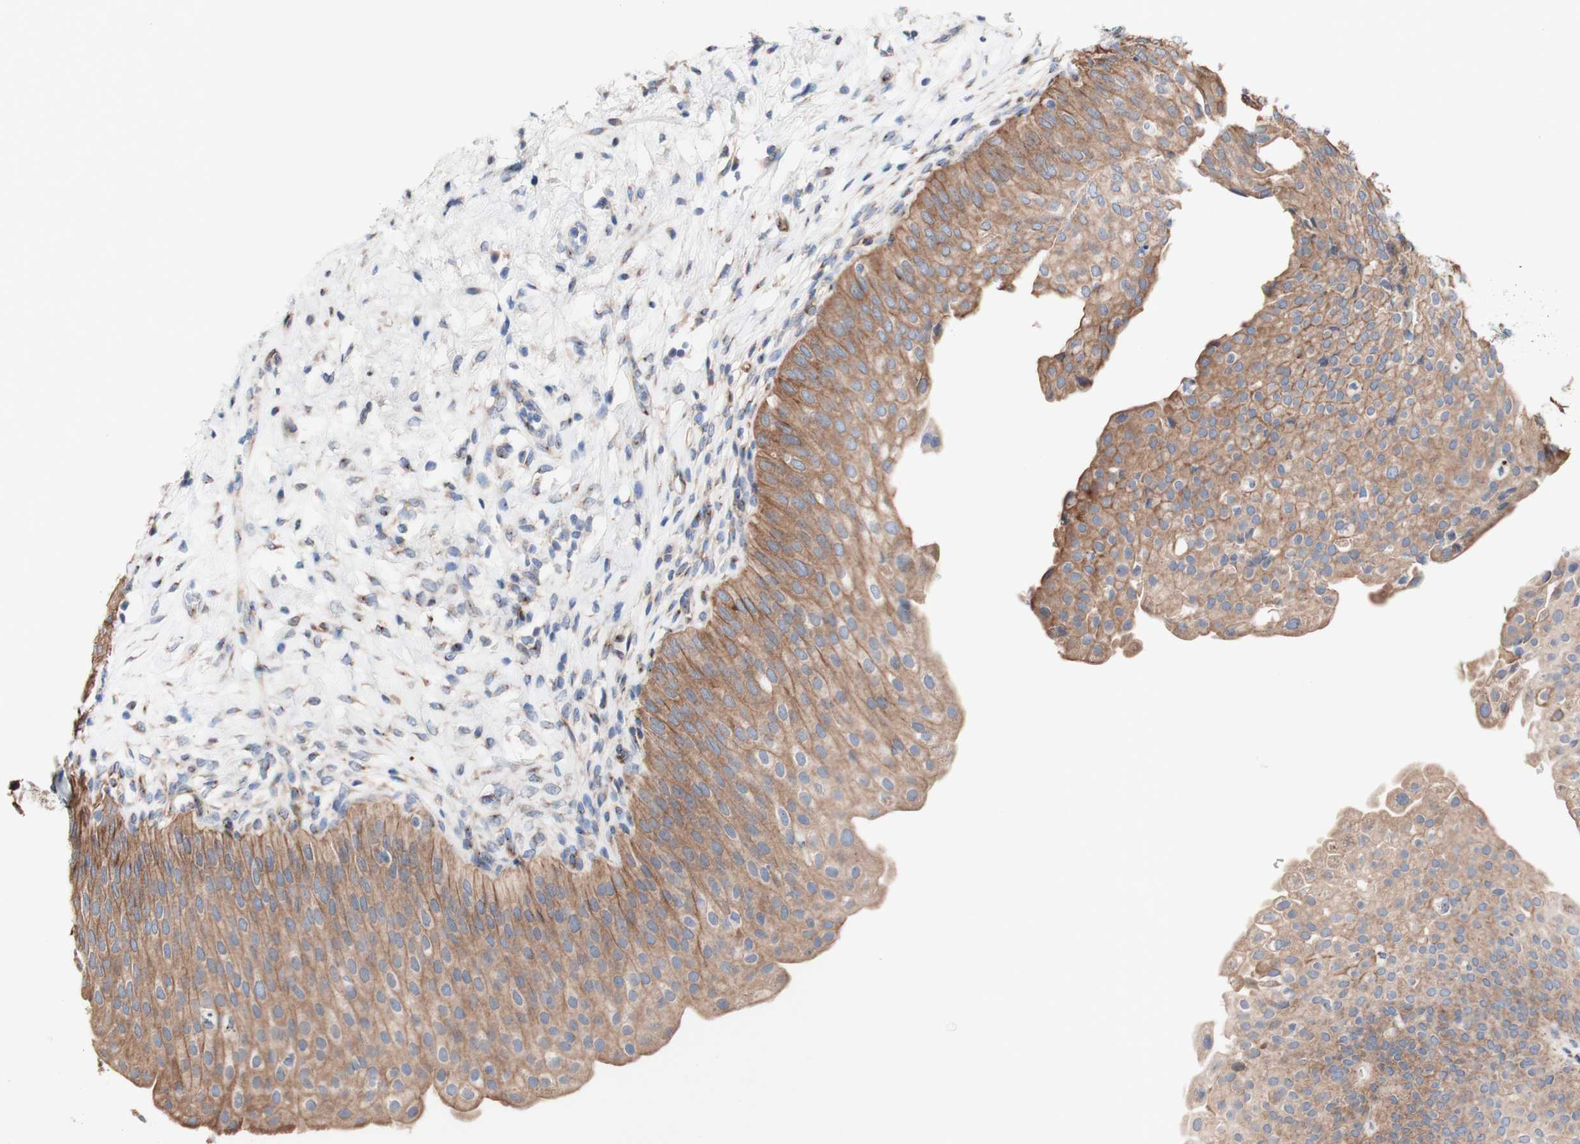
{"staining": {"intensity": "moderate", "quantity": ">75%", "location": "cytoplasmic/membranous"}, "tissue": "urinary bladder", "cell_type": "Urothelial cells", "image_type": "normal", "snomed": [{"axis": "morphology", "description": "Normal tissue, NOS"}, {"axis": "topography", "description": "Urinary bladder"}], "caption": "DAB (3,3'-diaminobenzidine) immunohistochemical staining of benign human urinary bladder reveals moderate cytoplasmic/membranous protein staining in about >75% of urothelial cells.", "gene": "LRIG3", "patient": {"sex": "male", "age": 46}}